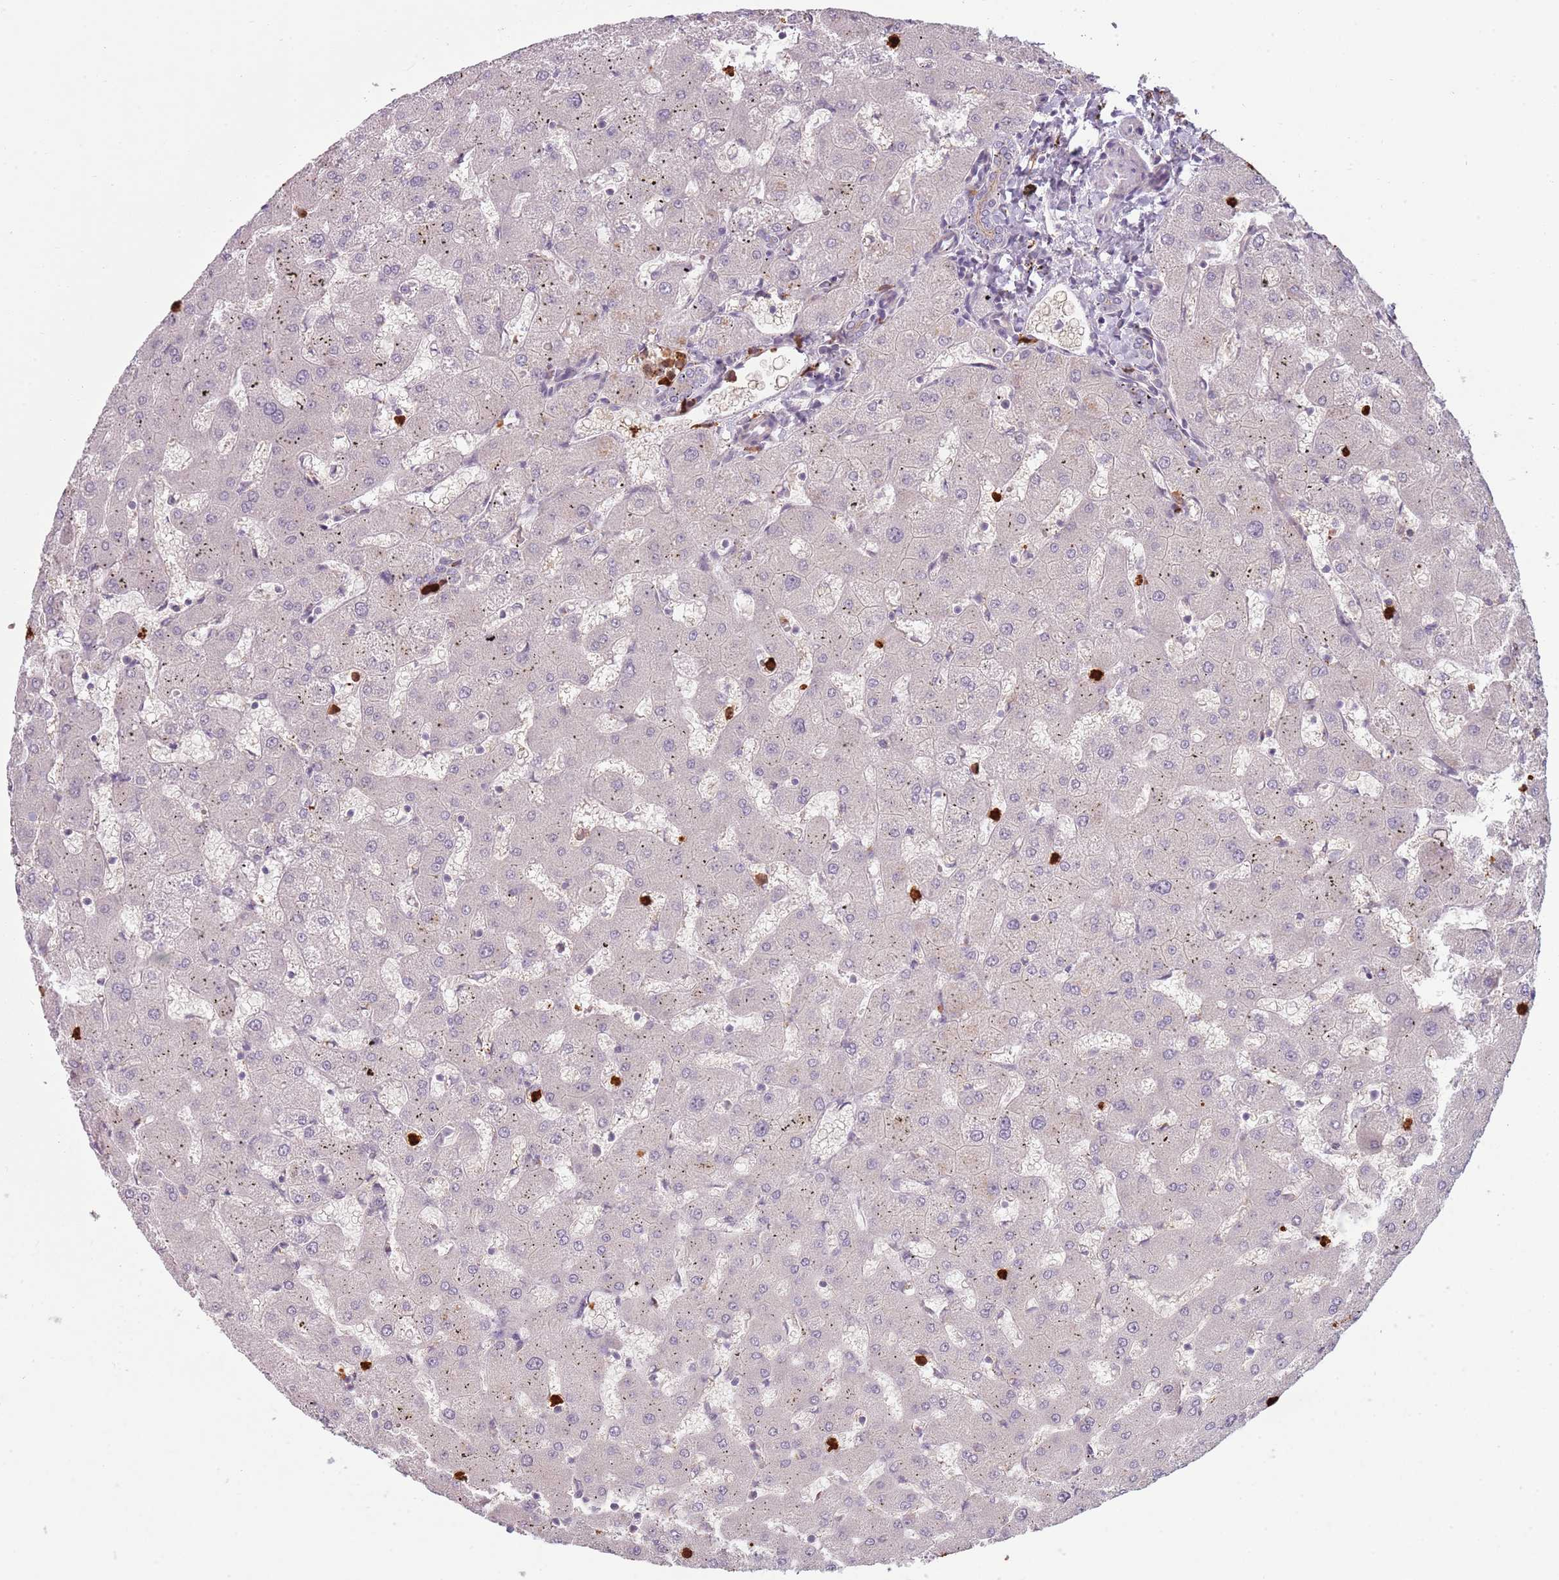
{"staining": {"intensity": "negative", "quantity": "none", "location": "none"}, "tissue": "liver", "cell_type": "Cholangiocytes", "image_type": "normal", "snomed": [{"axis": "morphology", "description": "Normal tissue, NOS"}, {"axis": "topography", "description": "Liver"}], "caption": "An immunohistochemistry image of unremarkable liver is shown. There is no staining in cholangiocytes of liver. The staining was performed using DAB (3,3'-diaminobenzidine) to visualize the protein expression in brown, while the nuclei were stained in blue with hematoxylin (Magnification: 20x).", "gene": "SPAG4", "patient": {"sex": "female", "age": 63}}